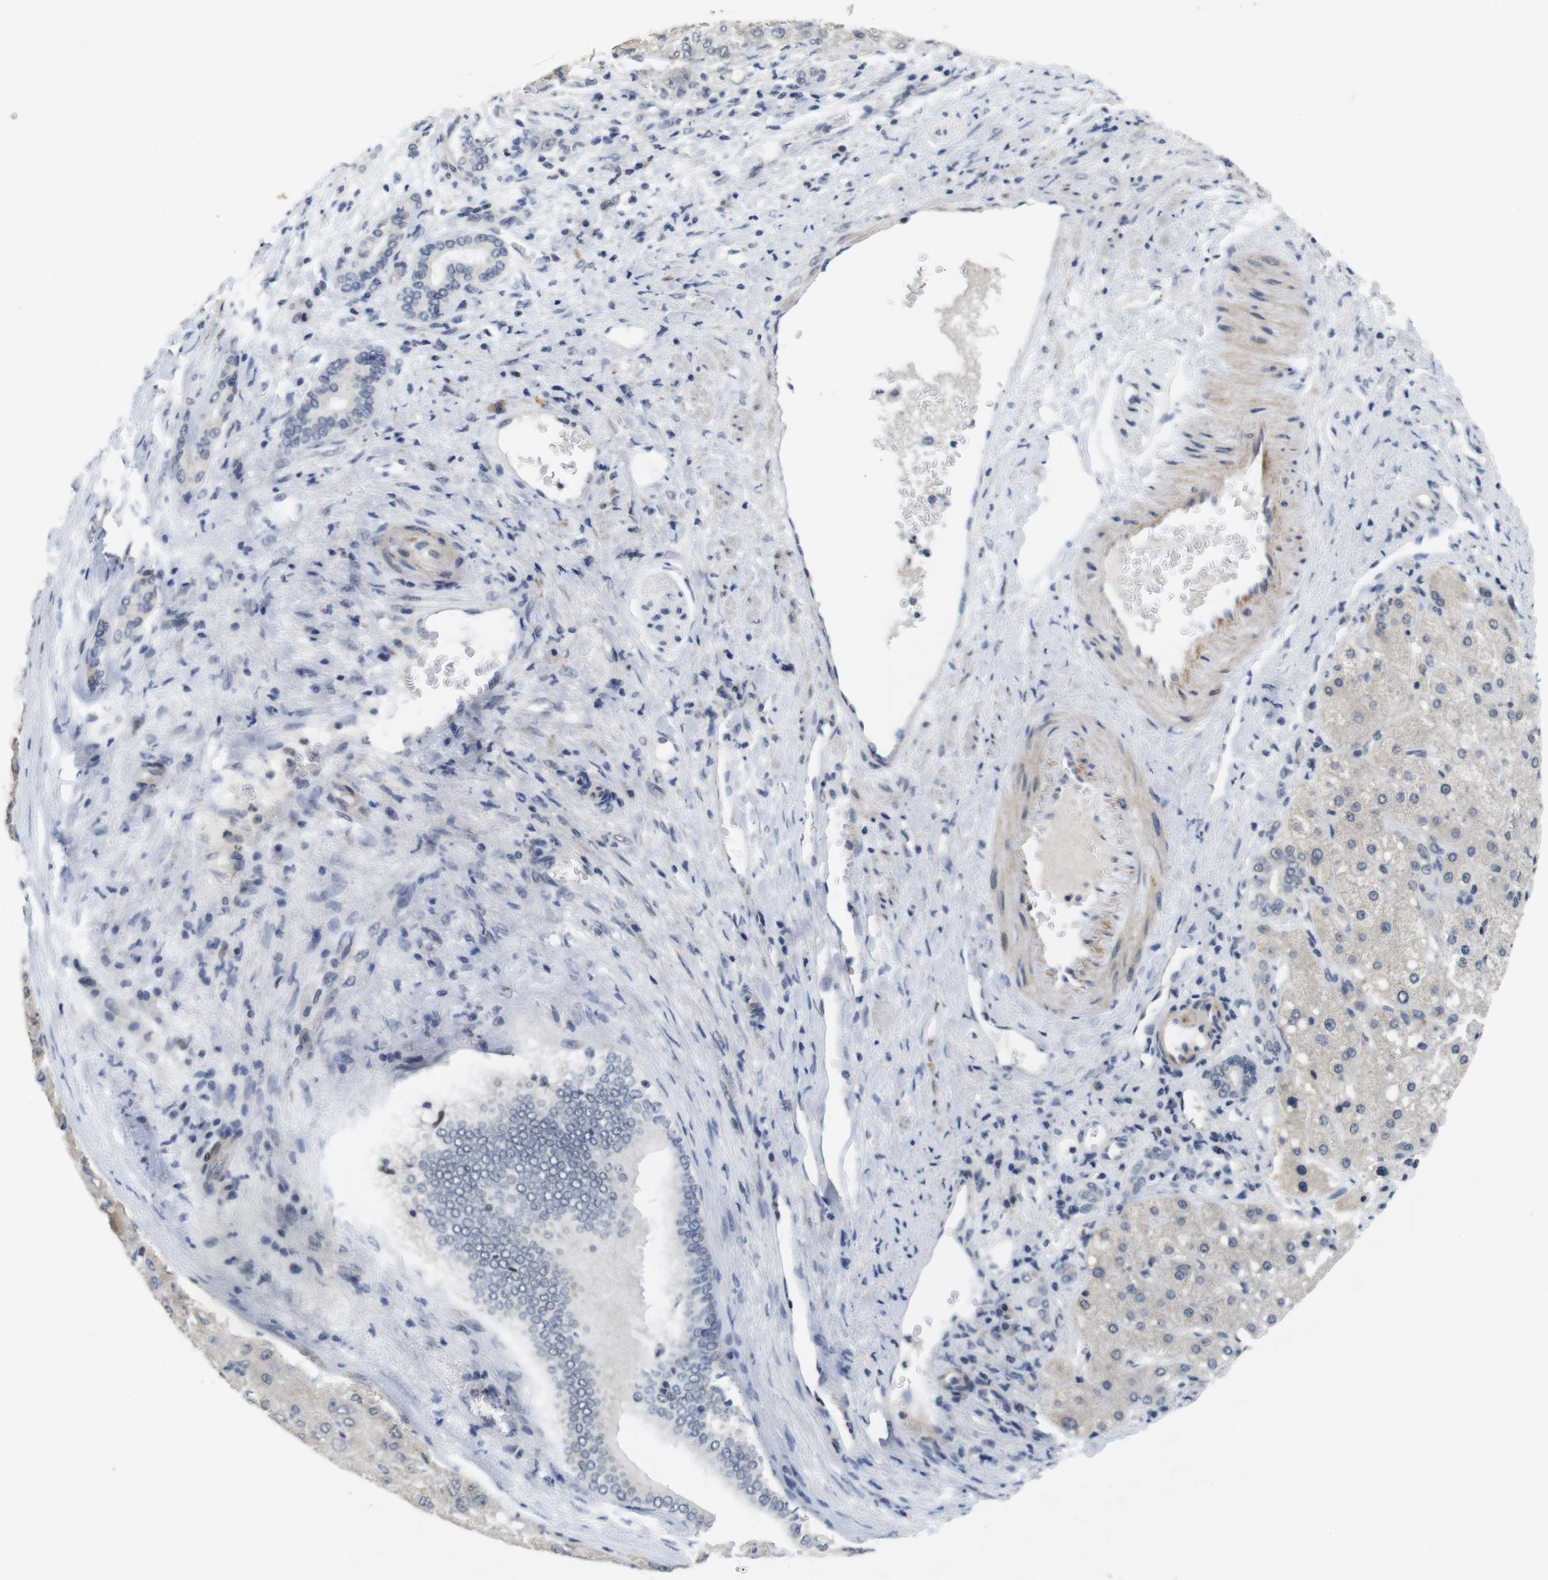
{"staining": {"intensity": "negative", "quantity": "none", "location": "none"}, "tissue": "liver cancer", "cell_type": "Tumor cells", "image_type": "cancer", "snomed": [{"axis": "morphology", "description": "Carcinoma, Hepatocellular, NOS"}, {"axis": "topography", "description": "Liver"}], "caption": "The image exhibits no staining of tumor cells in hepatocellular carcinoma (liver).", "gene": "SKP2", "patient": {"sex": "male", "age": 80}}